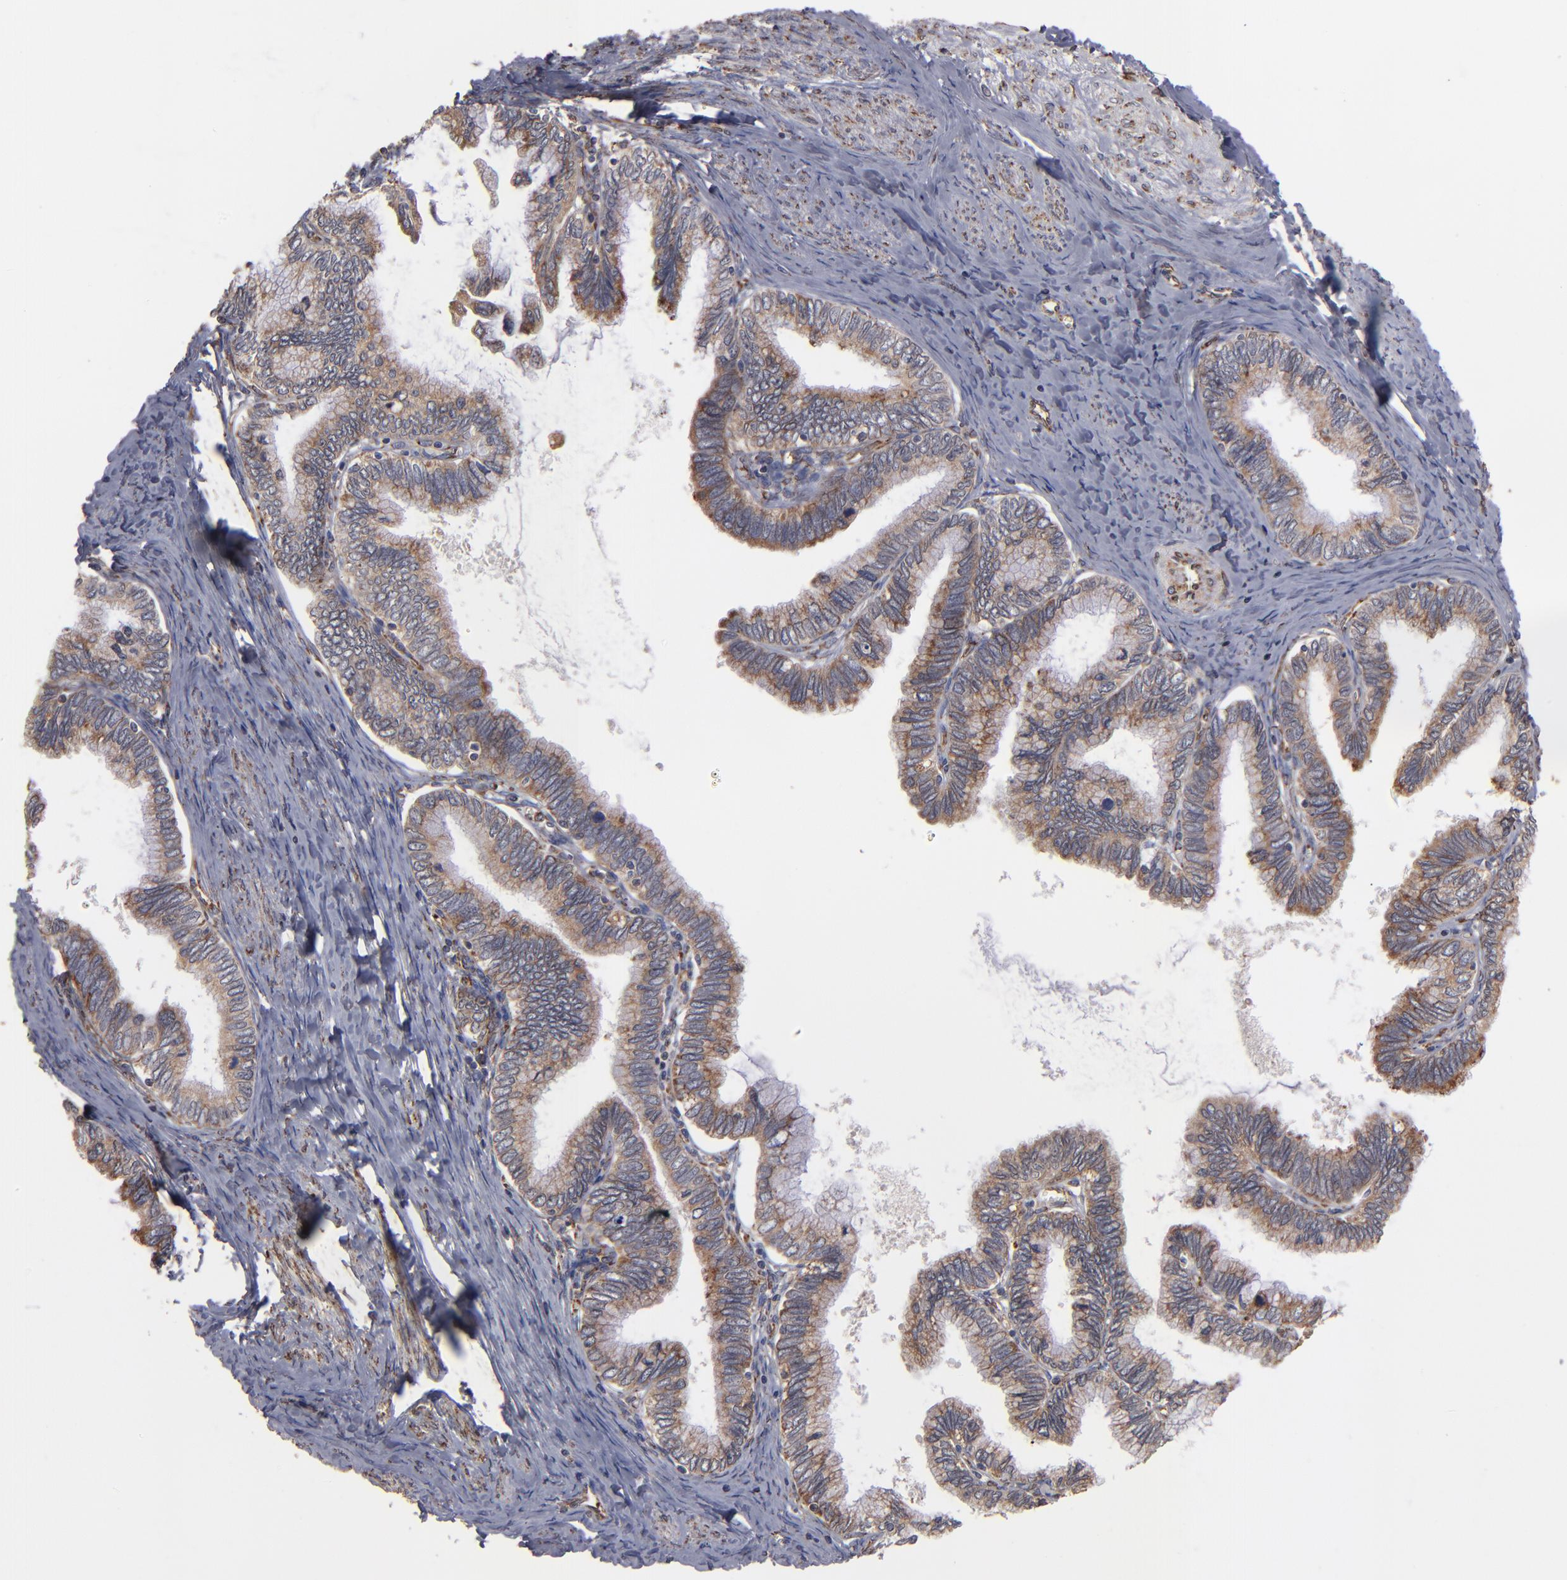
{"staining": {"intensity": "moderate", "quantity": ">75%", "location": "cytoplasmic/membranous"}, "tissue": "cervical cancer", "cell_type": "Tumor cells", "image_type": "cancer", "snomed": [{"axis": "morphology", "description": "Adenocarcinoma, NOS"}, {"axis": "topography", "description": "Cervix"}], "caption": "There is medium levels of moderate cytoplasmic/membranous expression in tumor cells of cervical adenocarcinoma, as demonstrated by immunohistochemical staining (brown color).", "gene": "KTN1", "patient": {"sex": "female", "age": 49}}